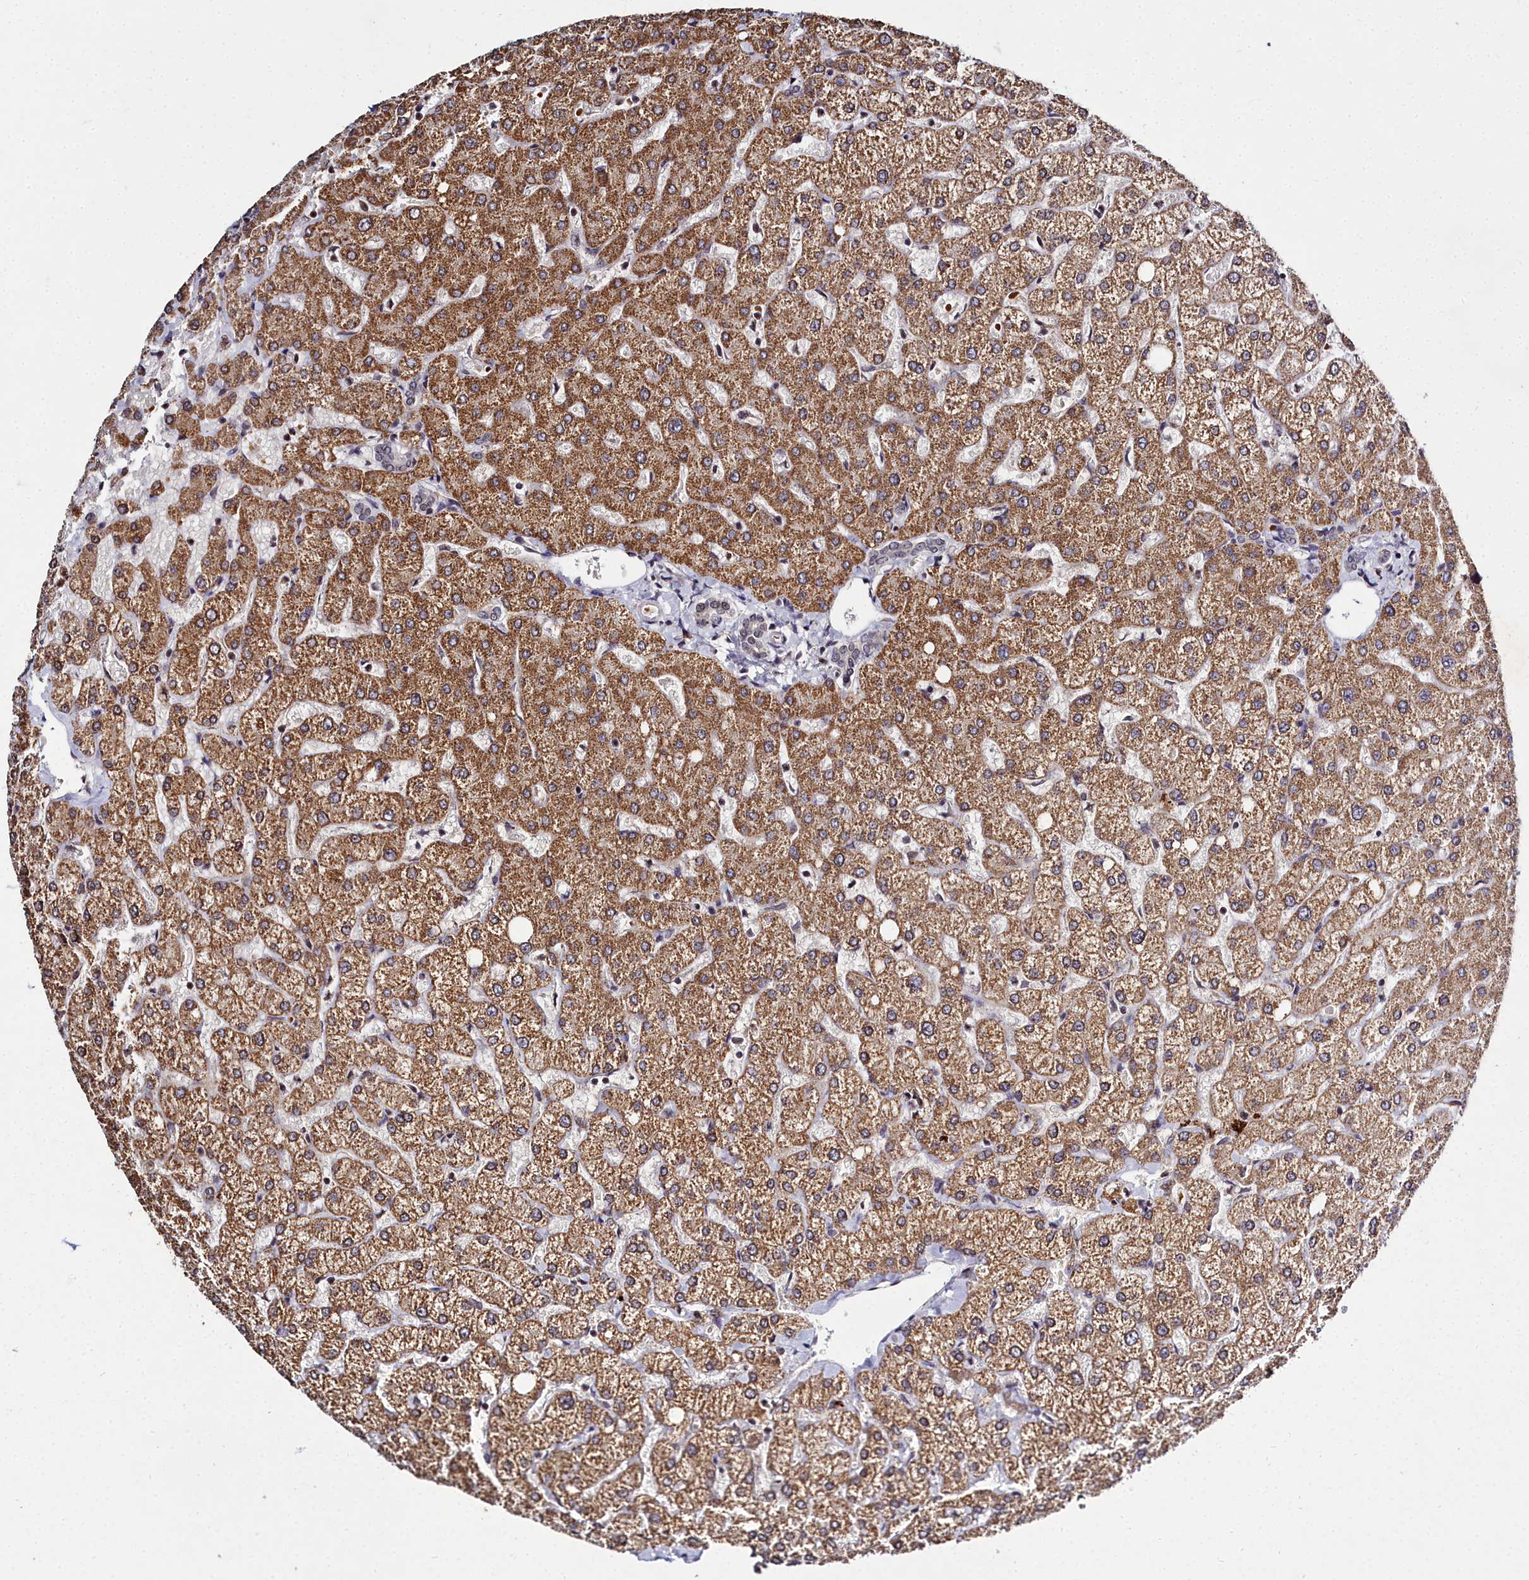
{"staining": {"intensity": "weak", "quantity": ">75%", "location": "nuclear"}, "tissue": "liver", "cell_type": "Cholangiocytes", "image_type": "normal", "snomed": [{"axis": "morphology", "description": "Normal tissue, NOS"}, {"axis": "topography", "description": "Liver"}], "caption": "Liver stained with IHC displays weak nuclear positivity in approximately >75% of cholangiocytes. The staining is performed using DAB (3,3'-diaminobenzidine) brown chromogen to label protein expression. The nuclei are counter-stained blue using hematoxylin.", "gene": "FZD4", "patient": {"sex": "female", "age": 54}}